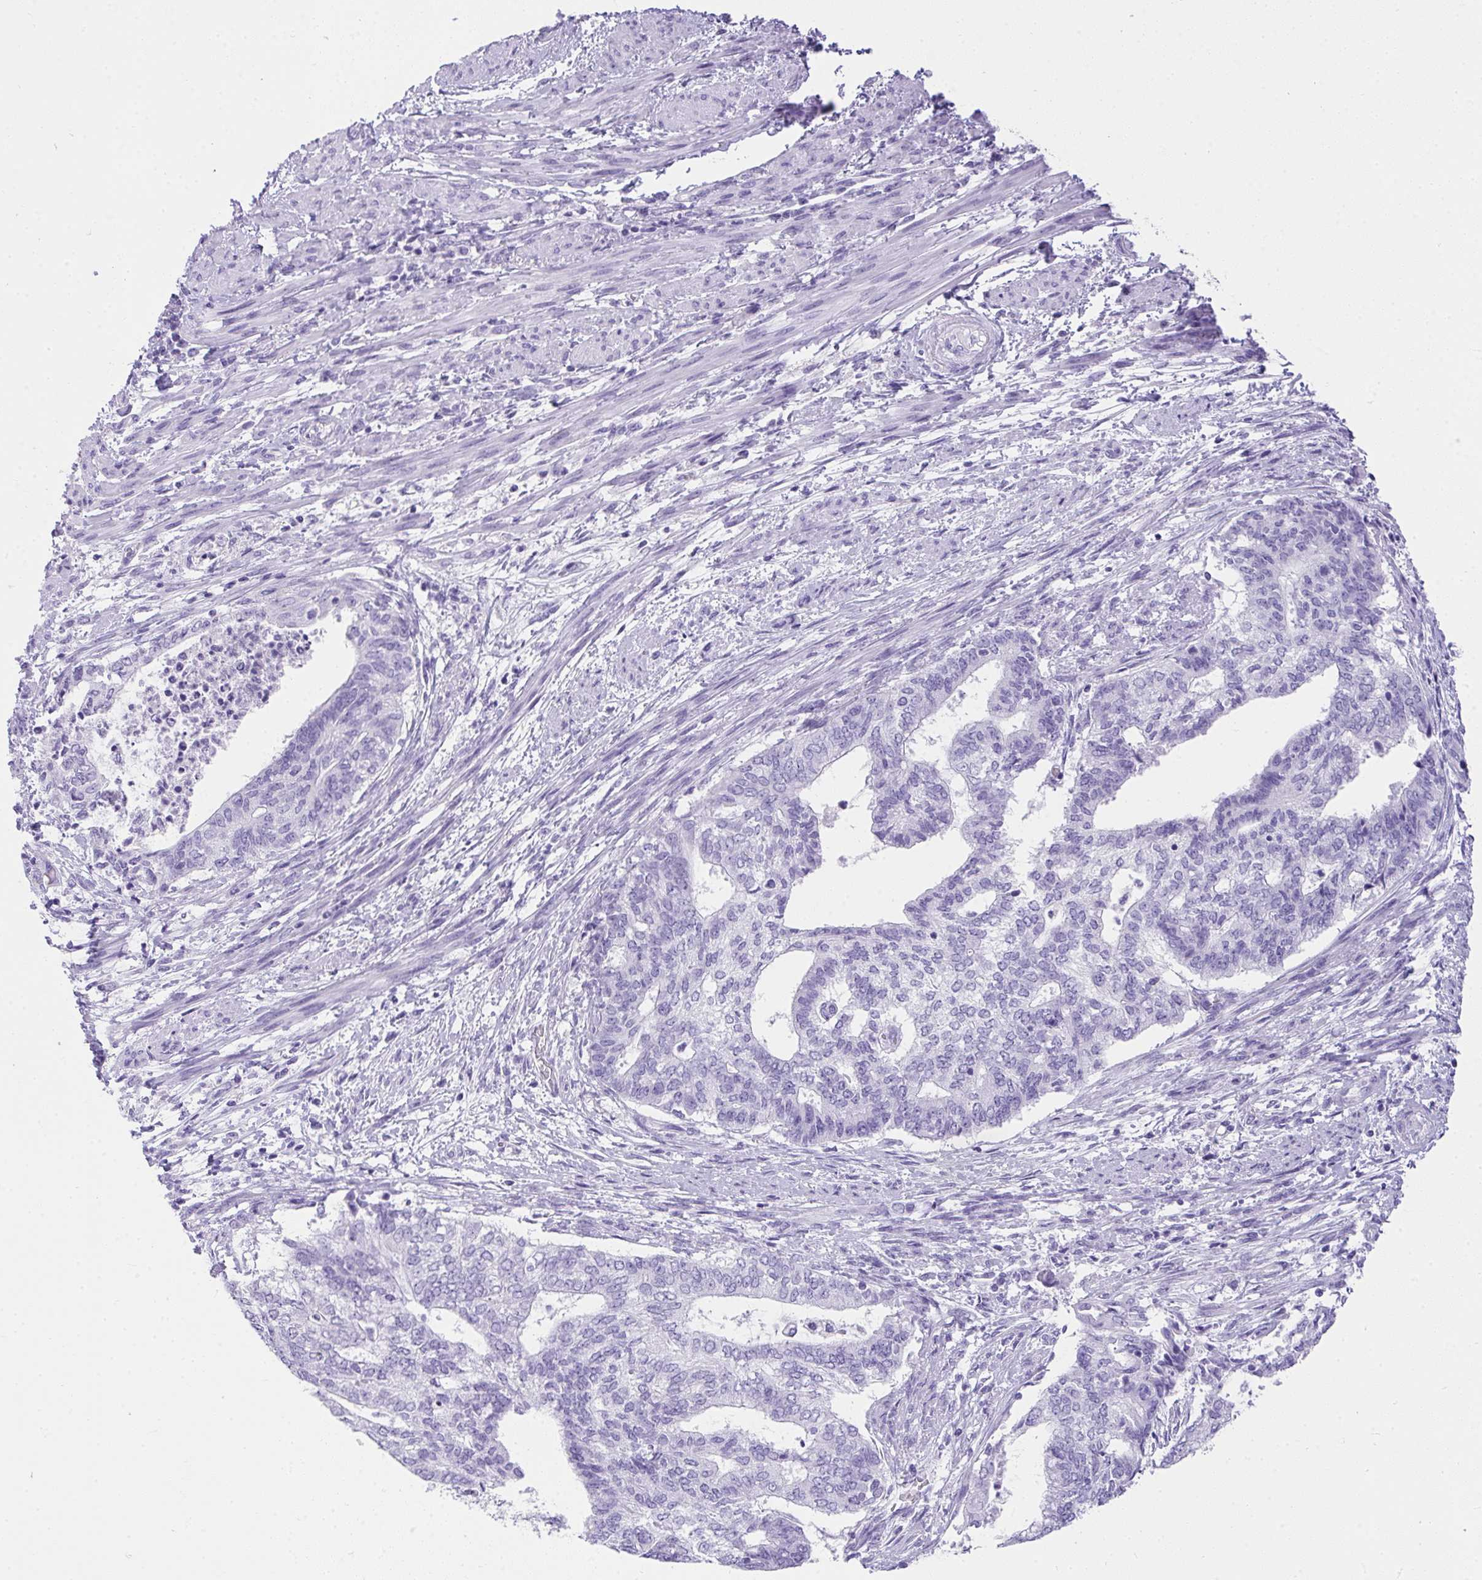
{"staining": {"intensity": "negative", "quantity": "none", "location": "none"}, "tissue": "endometrial cancer", "cell_type": "Tumor cells", "image_type": "cancer", "snomed": [{"axis": "morphology", "description": "Adenocarcinoma, NOS"}, {"axis": "topography", "description": "Endometrium"}], "caption": "Tumor cells show no significant positivity in adenocarcinoma (endometrial). (Stains: DAB (3,3'-diaminobenzidine) immunohistochemistry with hematoxylin counter stain, Microscopy: brightfield microscopy at high magnification).", "gene": "AVIL", "patient": {"sex": "female", "age": 65}}